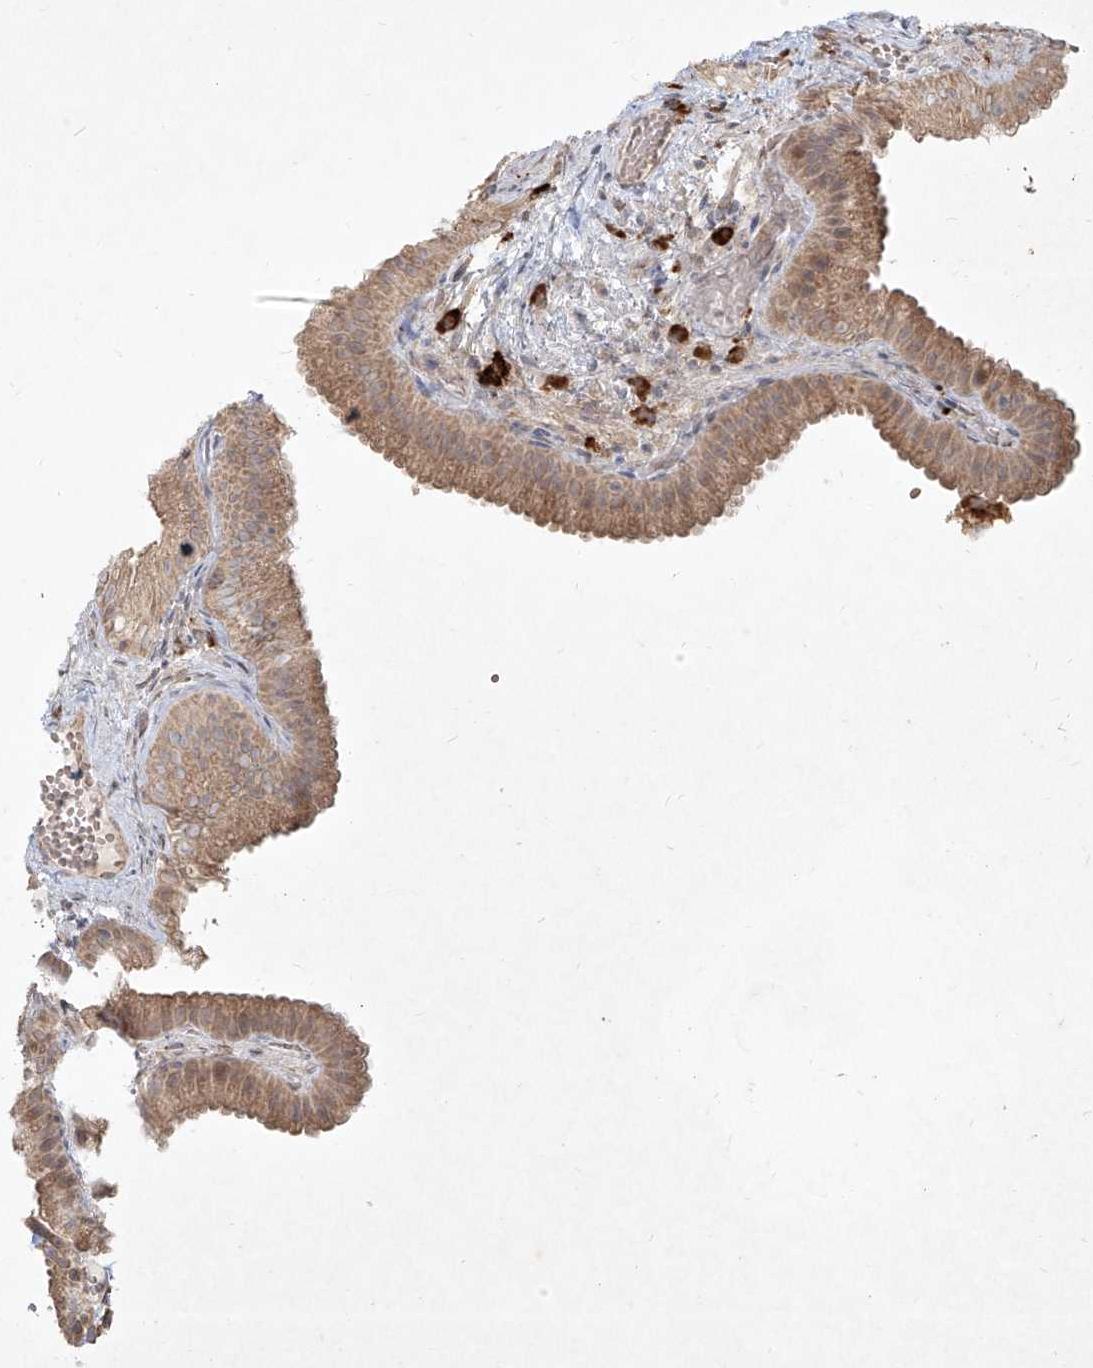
{"staining": {"intensity": "moderate", "quantity": ">75%", "location": "cytoplasmic/membranous"}, "tissue": "gallbladder", "cell_type": "Glandular cells", "image_type": "normal", "snomed": [{"axis": "morphology", "description": "Normal tissue, NOS"}, {"axis": "topography", "description": "Gallbladder"}], "caption": "High-power microscopy captured an IHC histopathology image of normal gallbladder, revealing moderate cytoplasmic/membranous positivity in about >75% of glandular cells. (Stains: DAB (3,3'-diaminobenzidine) in brown, nuclei in blue, Microscopy: brightfield microscopy at high magnification).", "gene": "CD209", "patient": {"sex": "female", "age": 30}}